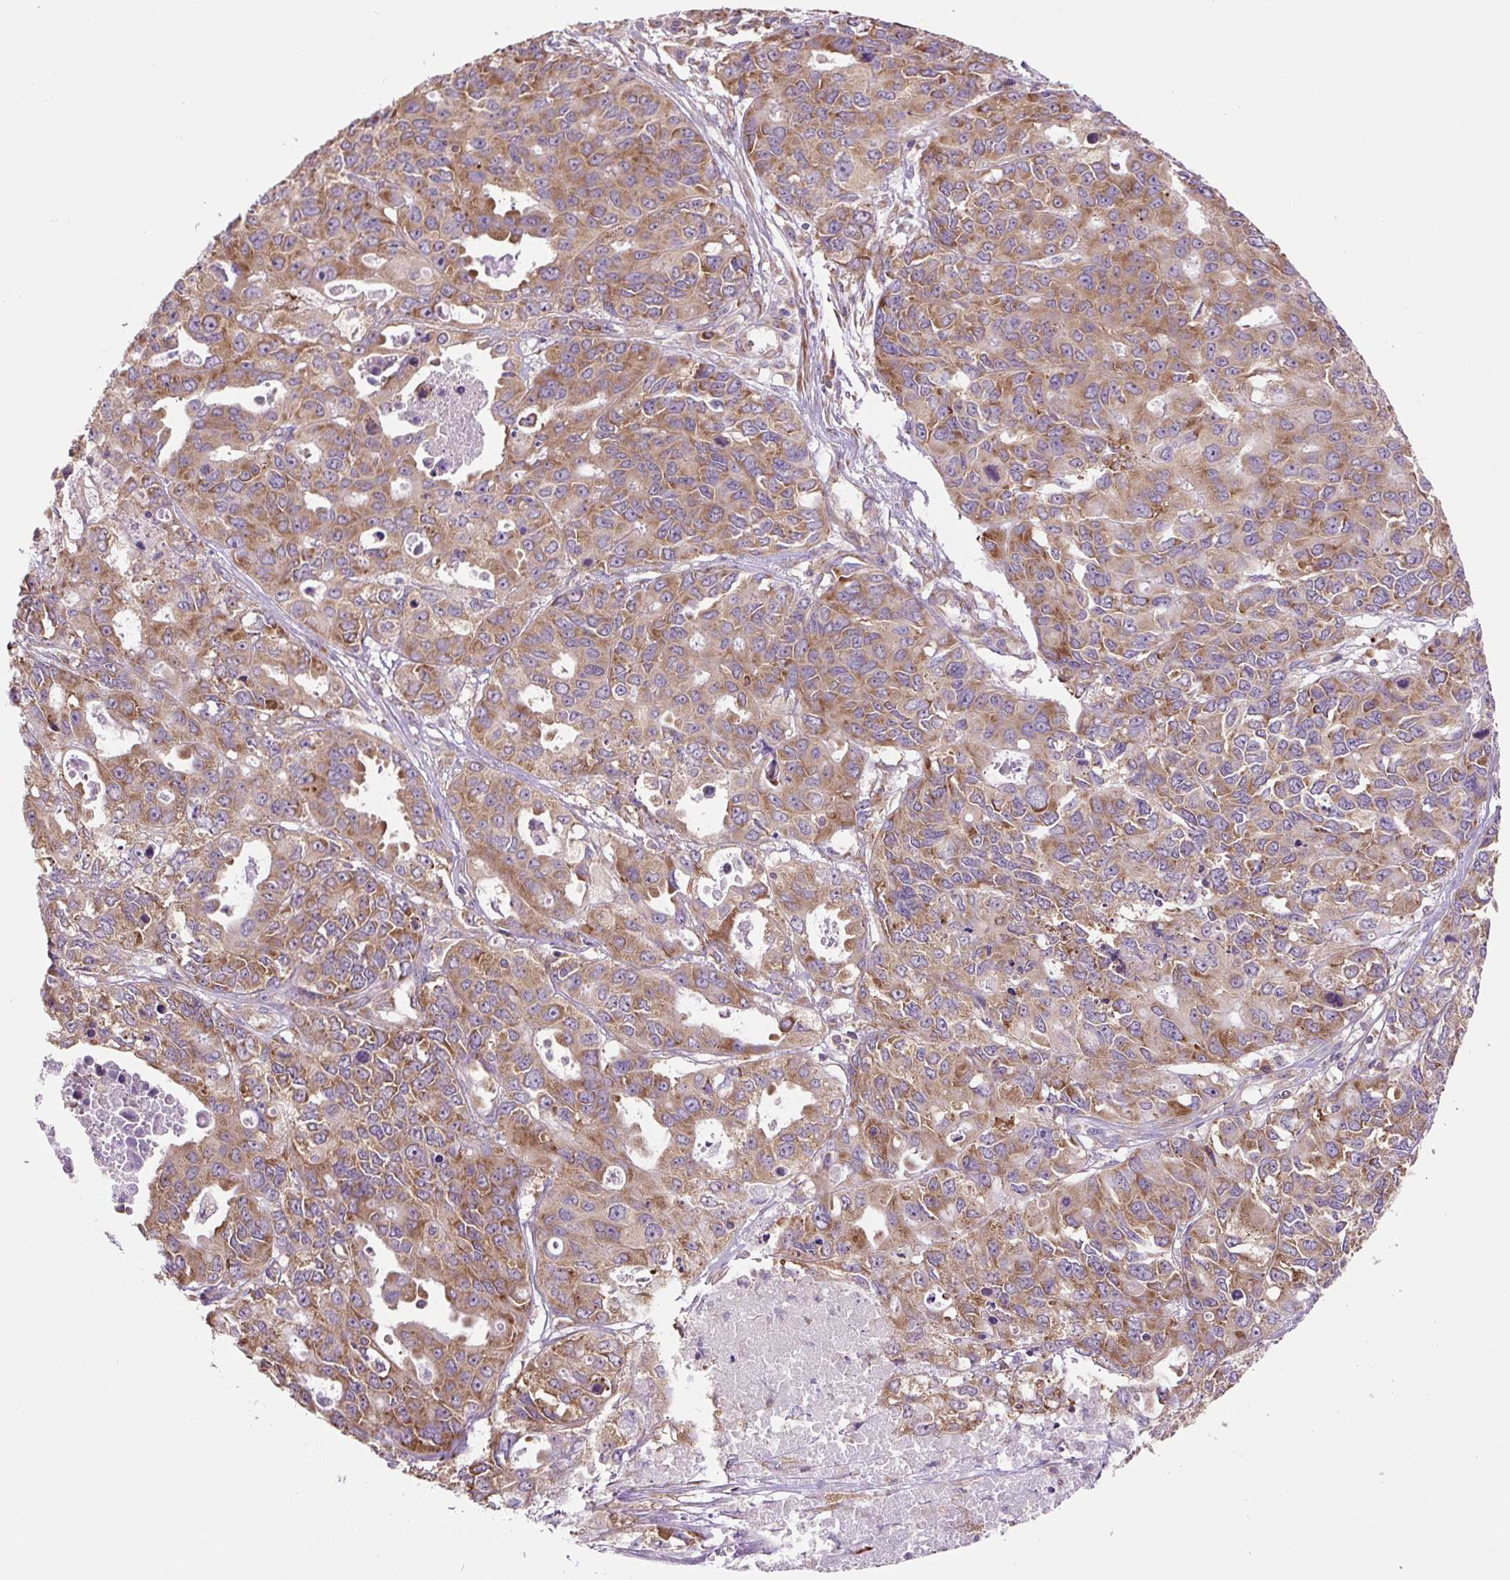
{"staining": {"intensity": "moderate", "quantity": ">75%", "location": "cytoplasmic/membranous"}, "tissue": "endometrial cancer", "cell_type": "Tumor cells", "image_type": "cancer", "snomed": [{"axis": "morphology", "description": "Adenocarcinoma, NOS"}, {"axis": "topography", "description": "Uterus"}], "caption": "A micrograph of endometrial cancer stained for a protein shows moderate cytoplasmic/membranous brown staining in tumor cells.", "gene": "RPS23", "patient": {"sex": "female", "age": 79}}